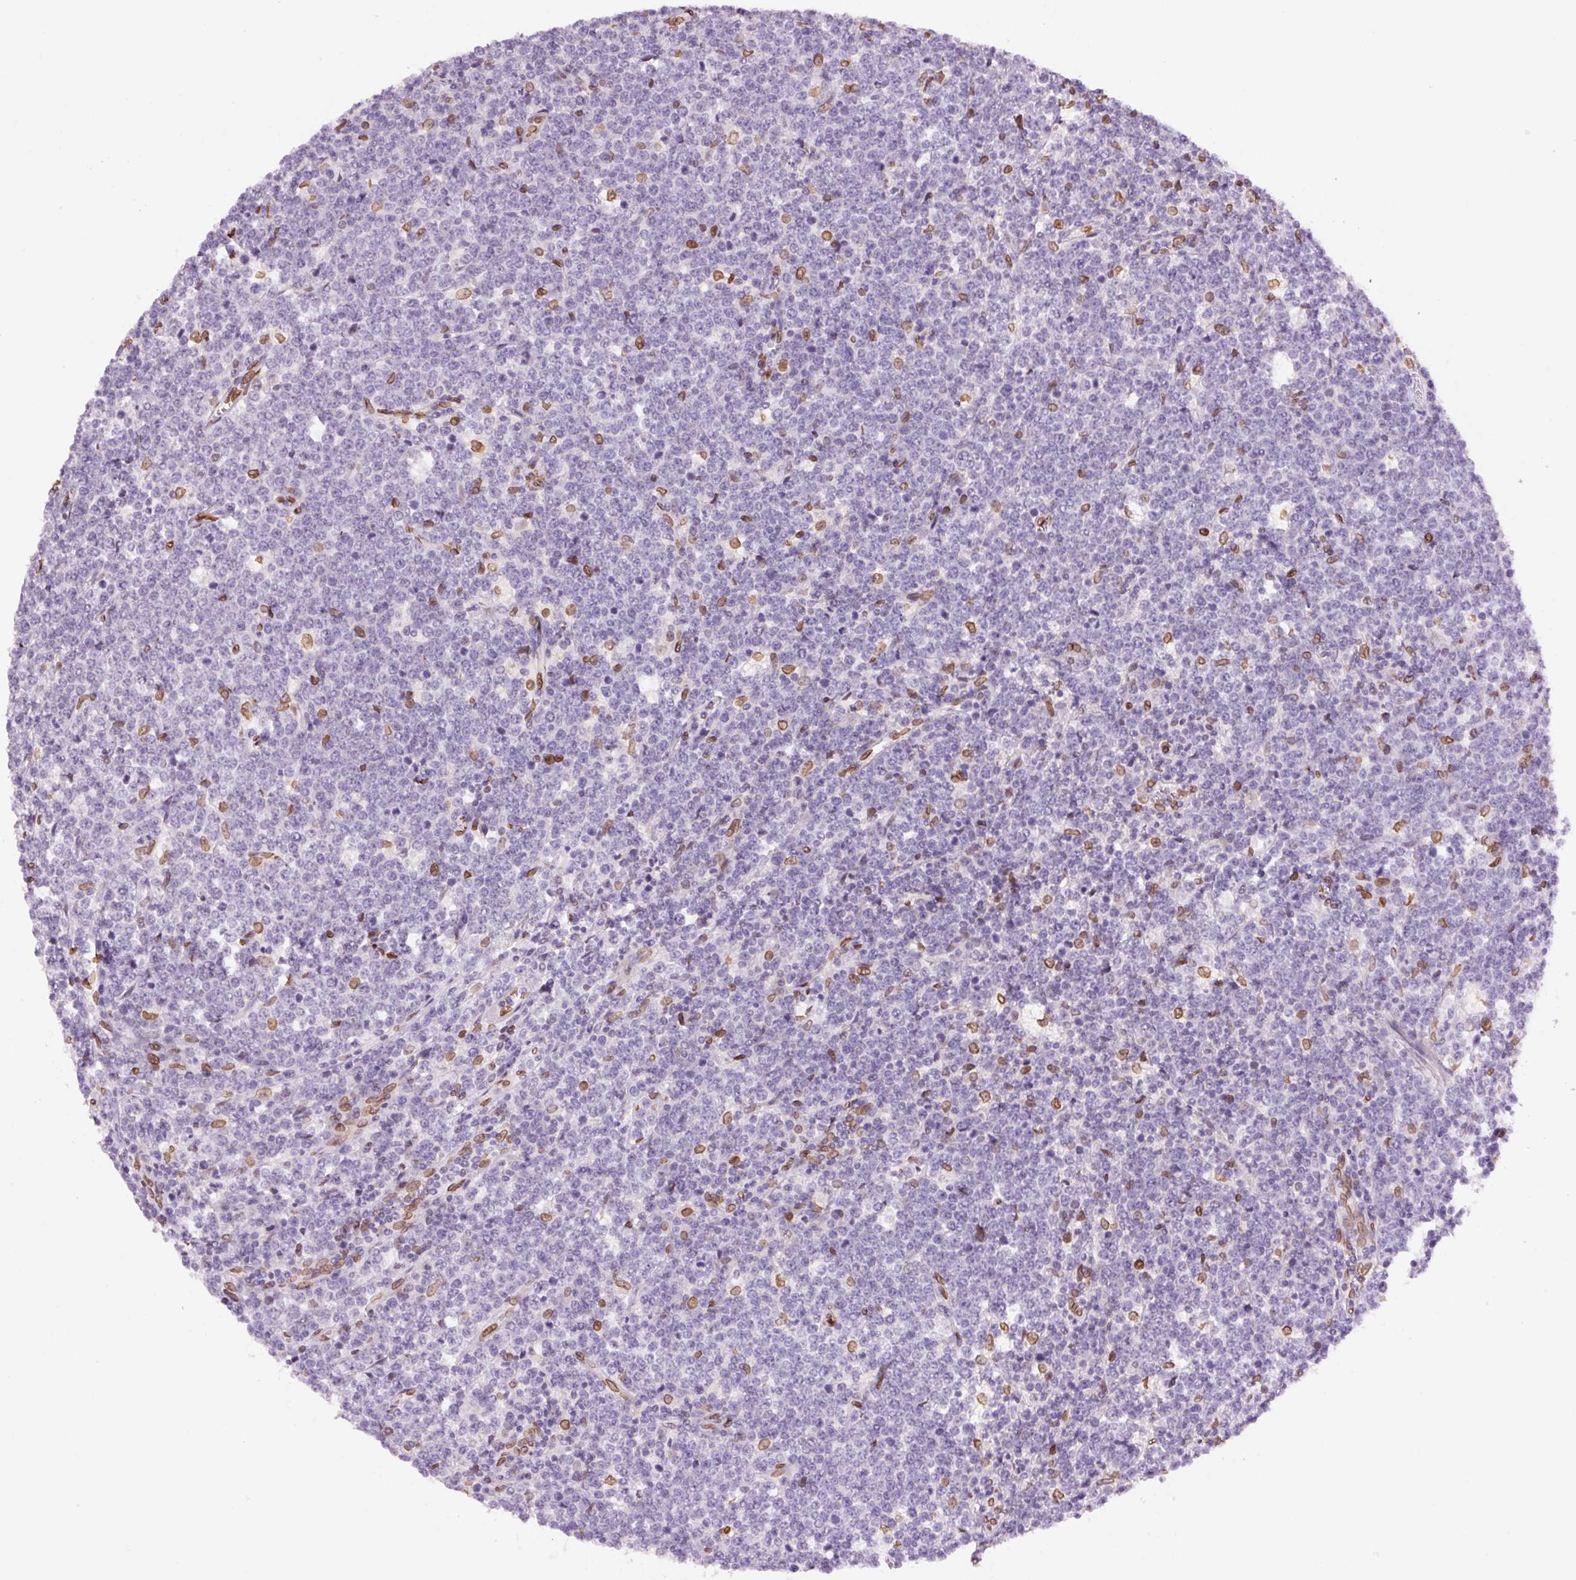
{"staining": {"intensity": "negative", "quantity": "none", "location": "none"}, "tissue": "lymphoma", "cell_type": "Tumor cells", "image_type": "cancer", "snomed": [{"axis": "morphology", "description": "Malignant lymphoma, non-Hodgkin's type, High grade"}, {"axis": "topography", "description": "Small intestine"}], "caption": "Immunohistochemical staining of human lymphoma exhibits no significant positivity in tumor cells.", "gene": "ZNF224", "patient": {"sex": "male", "age": 8}}